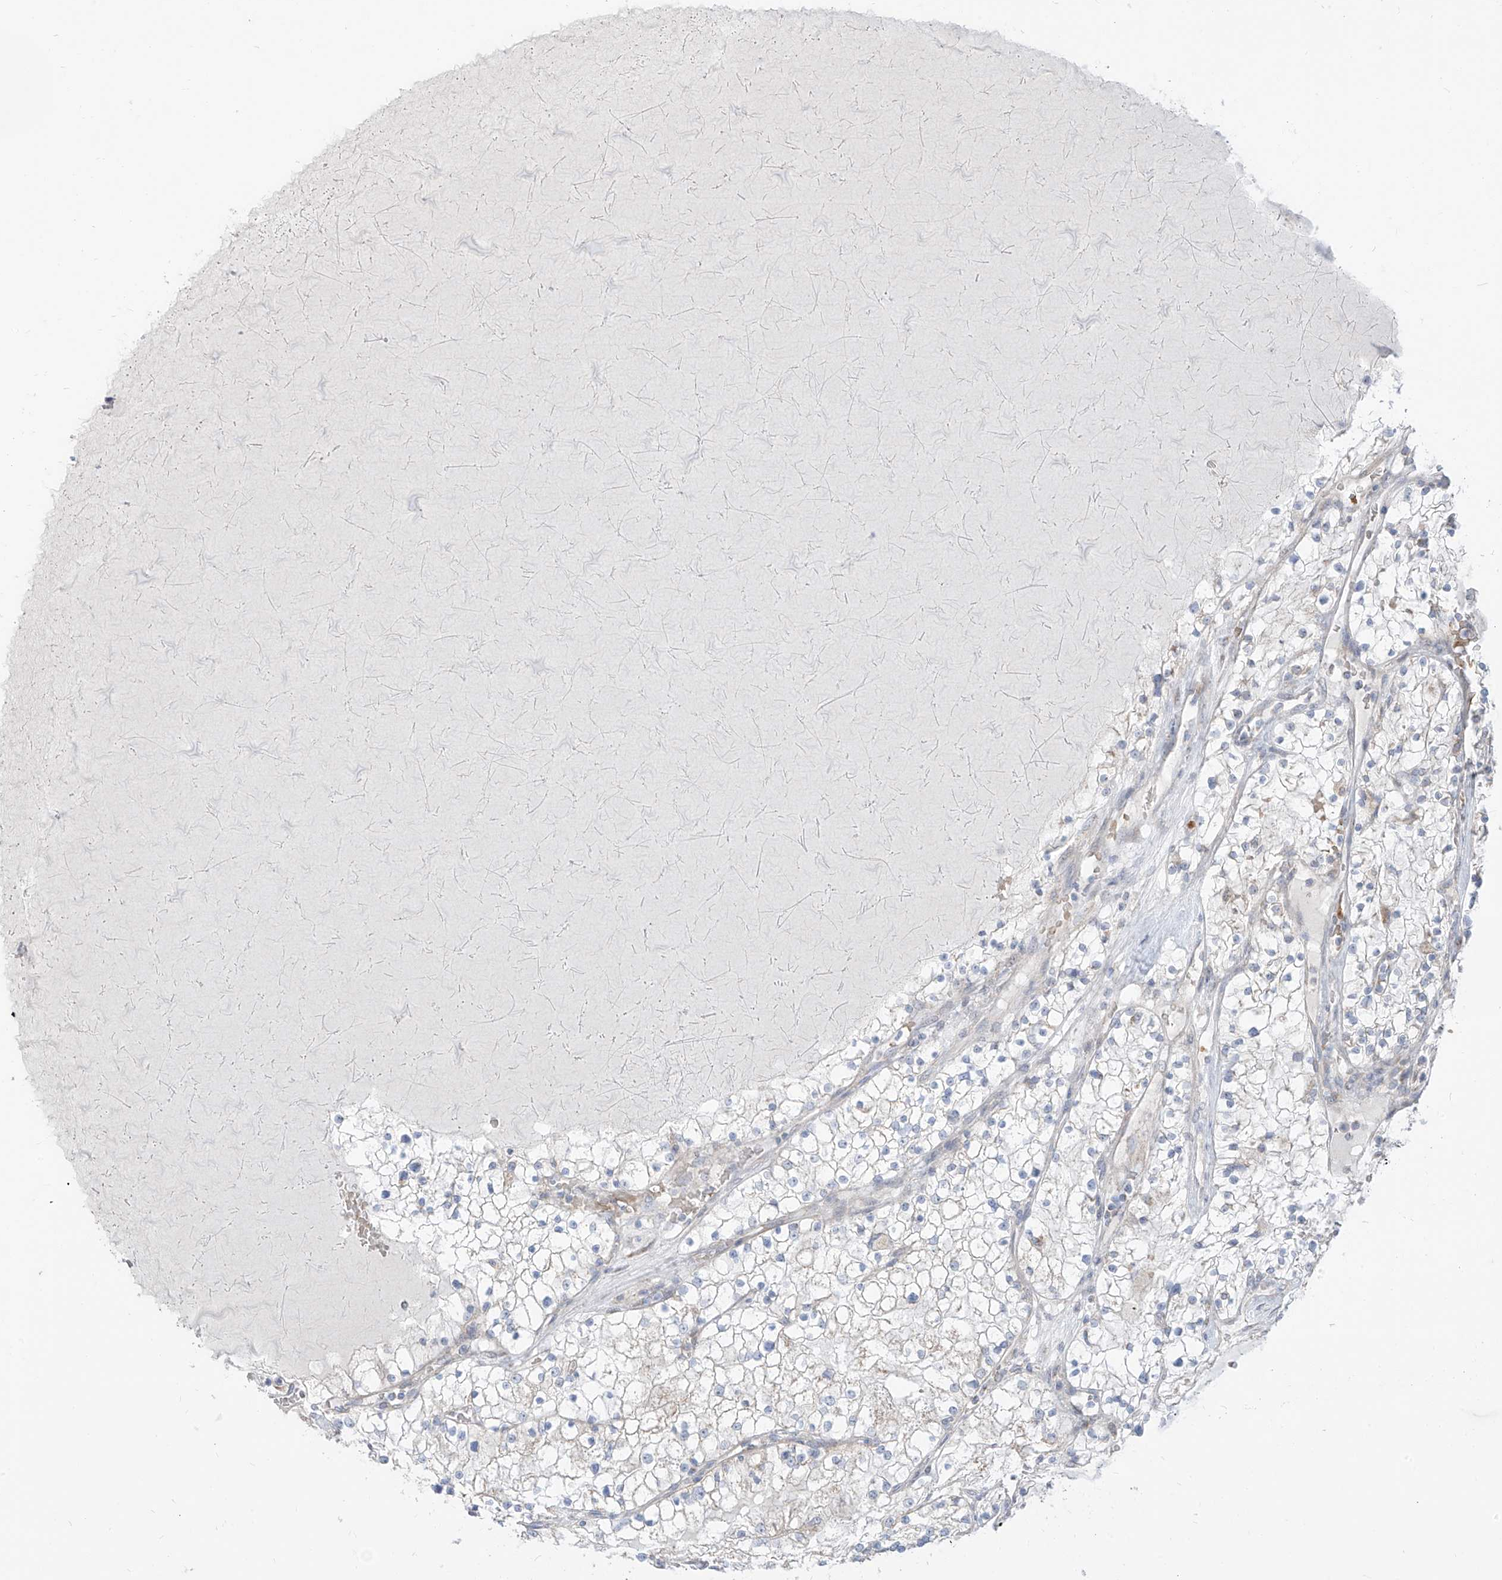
{"staining": {"intensity": "negative", "quantity": "none", "location": "none"}, "tissue": "renal cancer", "cell_type": "Tumor cells", "image_type": "cancer", "snomed": [{"axis": "morphology", "description": "Normal tissue, NOS"}, {"axis": "morphology", "description": "Adenocarcinoma, NOS"}, {"axis": "topography", "description": "Kidney"}], "caption": "Immunohistochemistry of human renal adenocarcinoma shows no expression in tumor cells.", "gene": "ARHGEF40", "patient": {"sex": "male", "age": 68}}